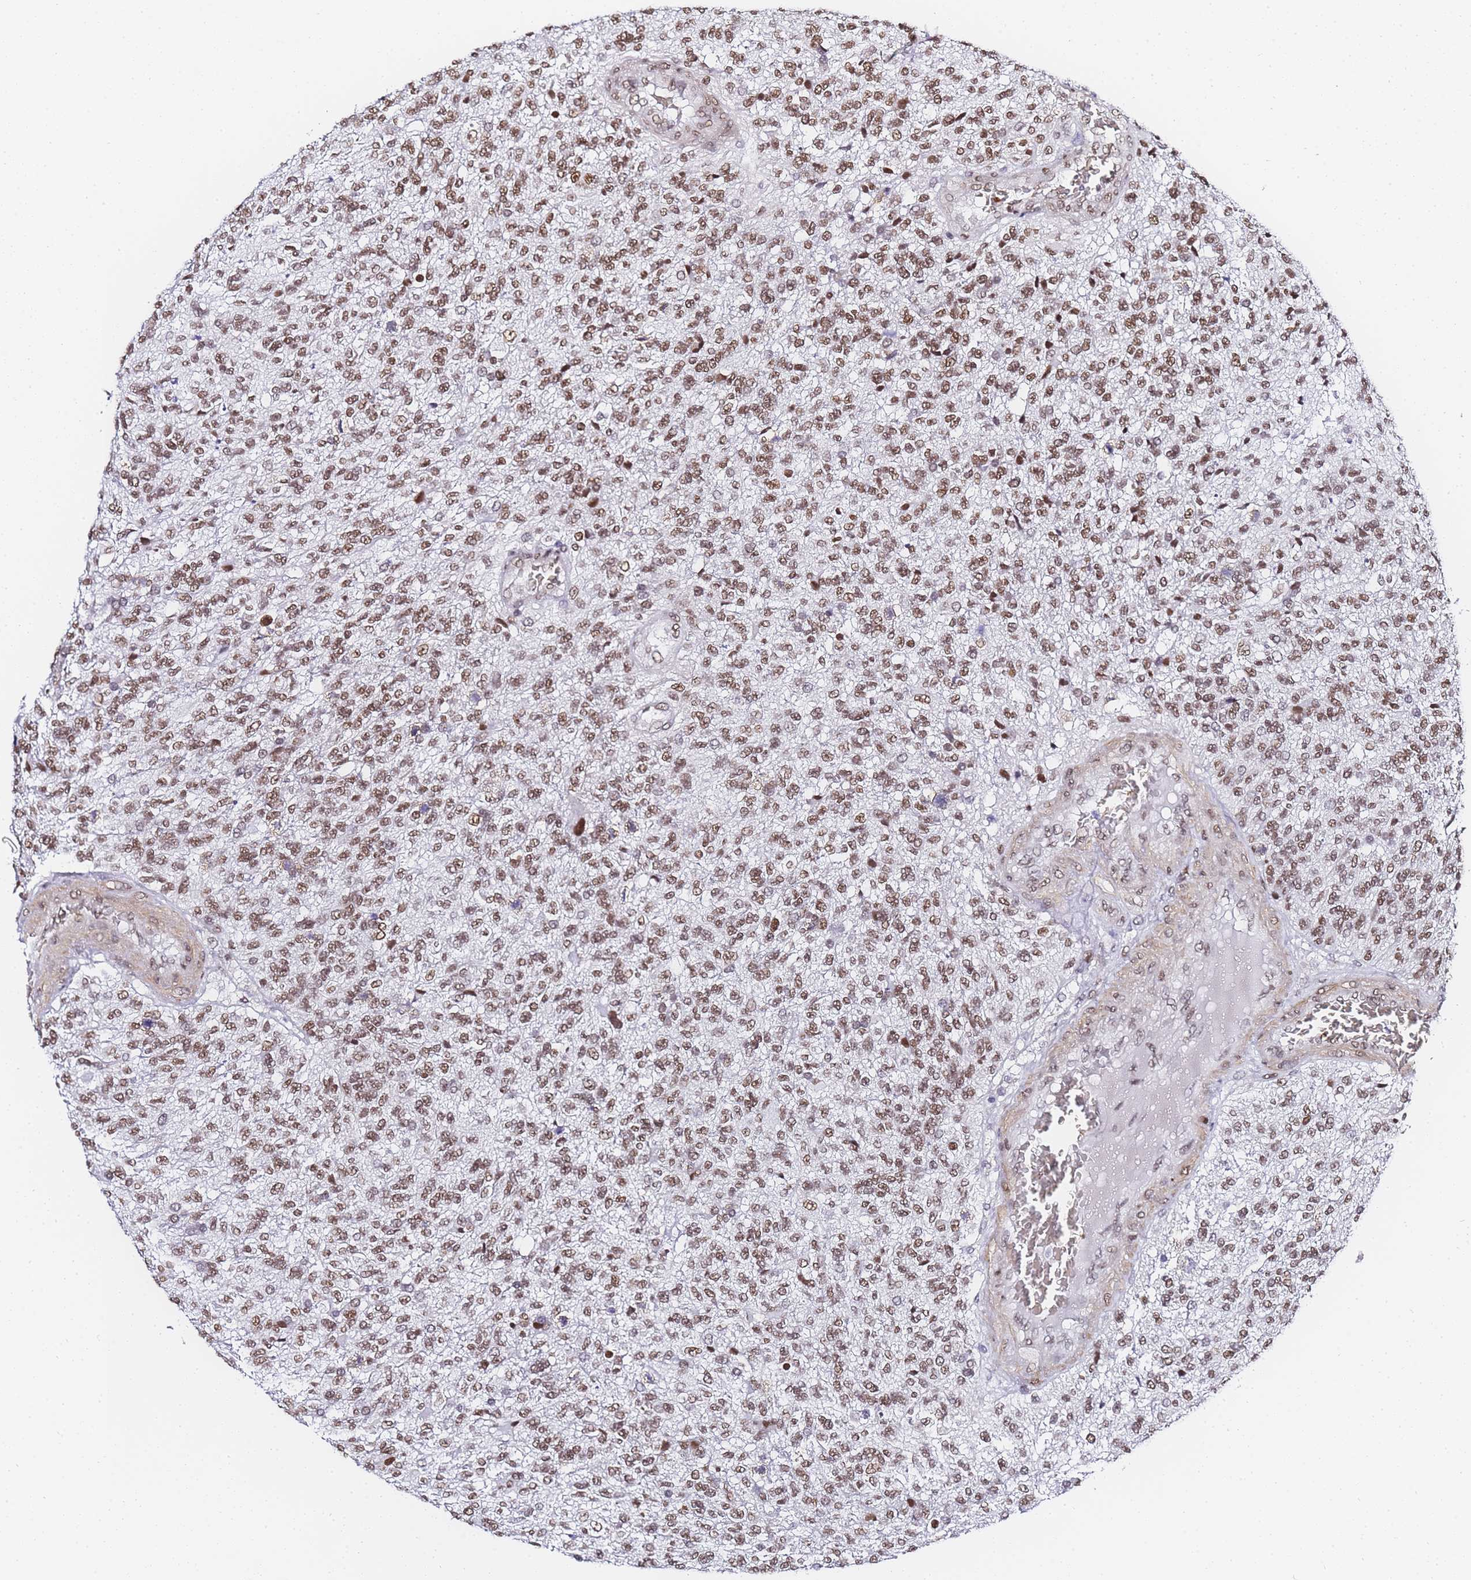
{"staining": {"intensity": "moderate", "quantity": ">75%", "location": "nuclear"}, "tissue": "glioma", "cell_type": "Tumor cells", "image_type": "cancer", "snomed": [{"axis": "morphology", "description": "Glioma, malignant, High grade"}, {"axis": "topography", "description": "Brain"}], "caption": "This image displays high-grade glioma (malignant) stained with IHC to label a protein in brown. The nuclear of tumor cells show moderate positivity for the protein. Nuclei are counter-stained blue.", "gene": "POLR1A", "patient": {"sex": "male", "age": 56}}